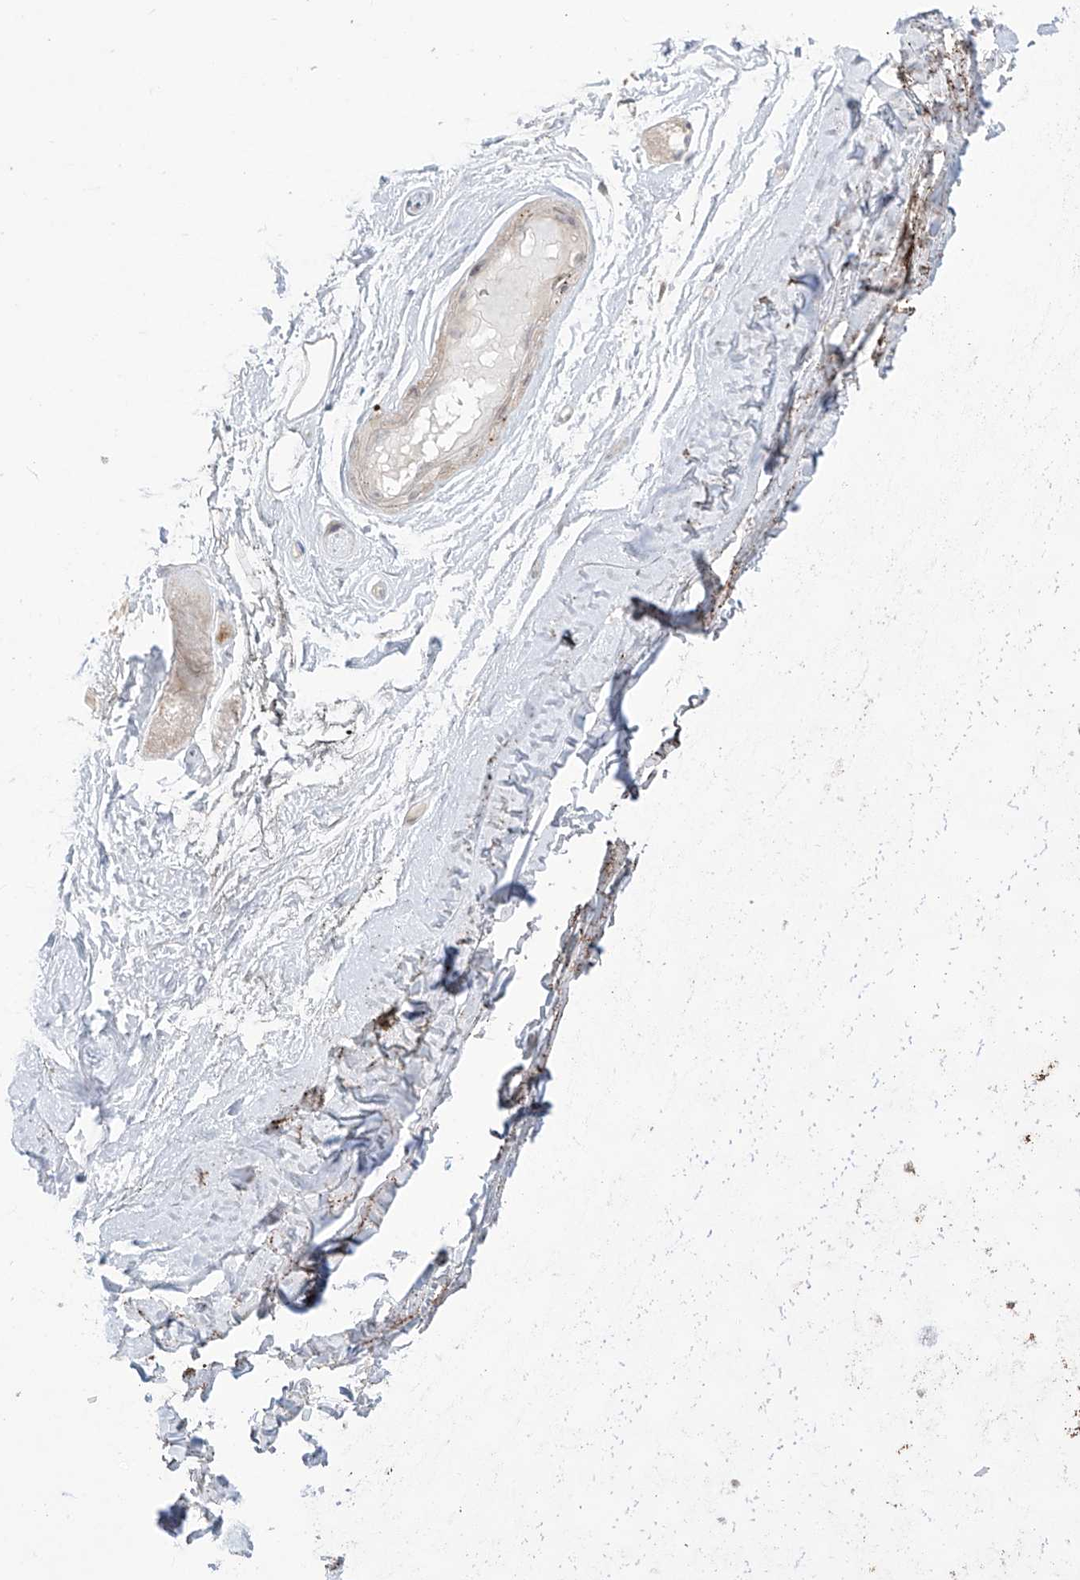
{"staining": {"intensity": "moderate", "quantity": ">75%", "location": "nuclear"}, "tissue": "adipose tissue", "cell_type": "Adipocytes", "image_type": "normal", "snomed": [{"axis": "morphology", "description": "Normal tissue, NOS"}, {"axis": "morphology", "description": "Basal cell carcinoma"}, {"axis": "topography", "description": "Skin"}], "caption": "IHC of unremarkable human adipose tissue demonstrates medium levels of moderate nuclear staining in approximately >75% of adipocytes.", "gene": "OGT", "patient": {"sex": "female", "age": 89}}